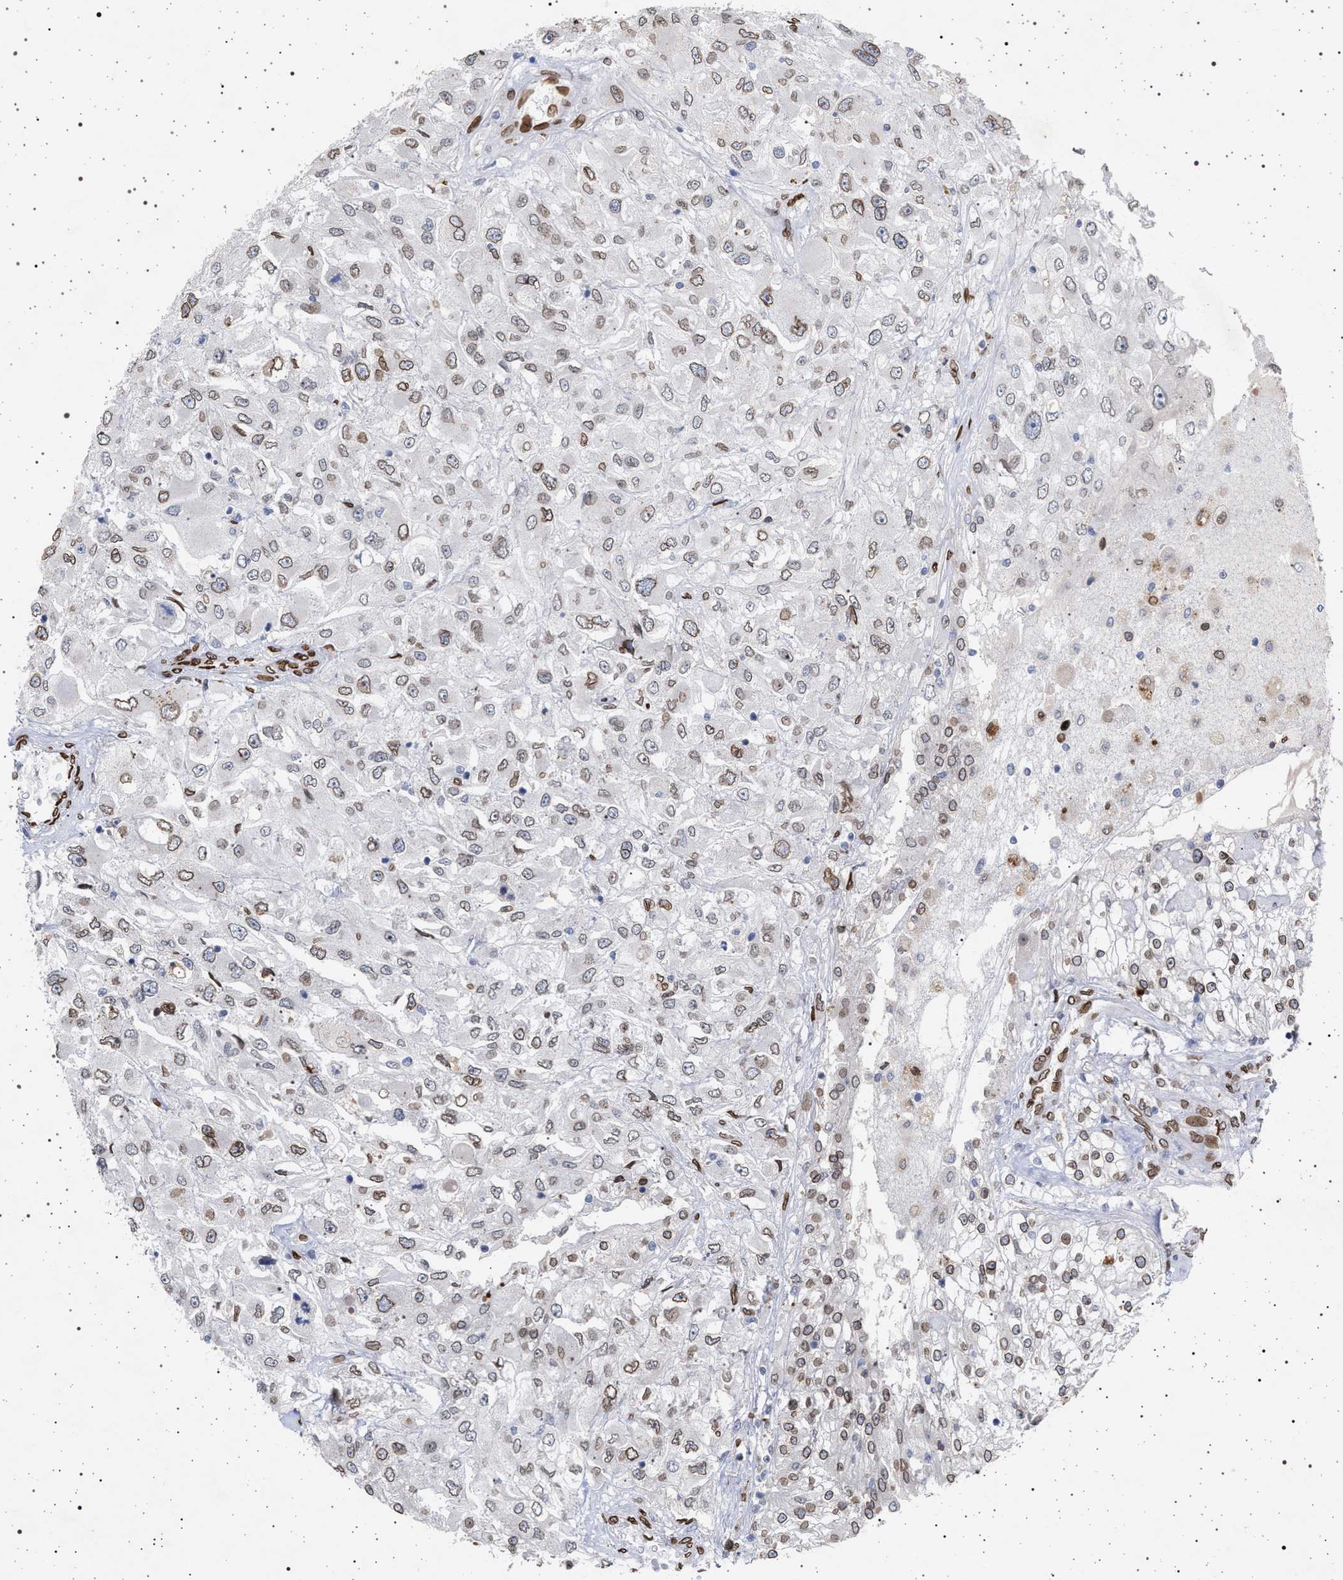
{"staining": {"intensity": "moderate", "quantity": "25%-75%", "location": "cytoplasmic/membranous,nuclear"}, "tissue": "renal cancer", "cell_type": "Tumor cells", "image_type": "cancer", "snomed": [{"axis": "morphology", "description": "Adenocarcinoma, NOS"}, {"axis": "topography", "description": "Kidney"}], "caption": "The immunohistochemical stain shows moderate cytoplasmic/membranous and nuclear staining in tumor cells of renal cancer tissue. (DAB = brown stain, brightfield microscopy at high magnification).", "gene": "ING2", "patient": {"sex": "female", "age": 52}}